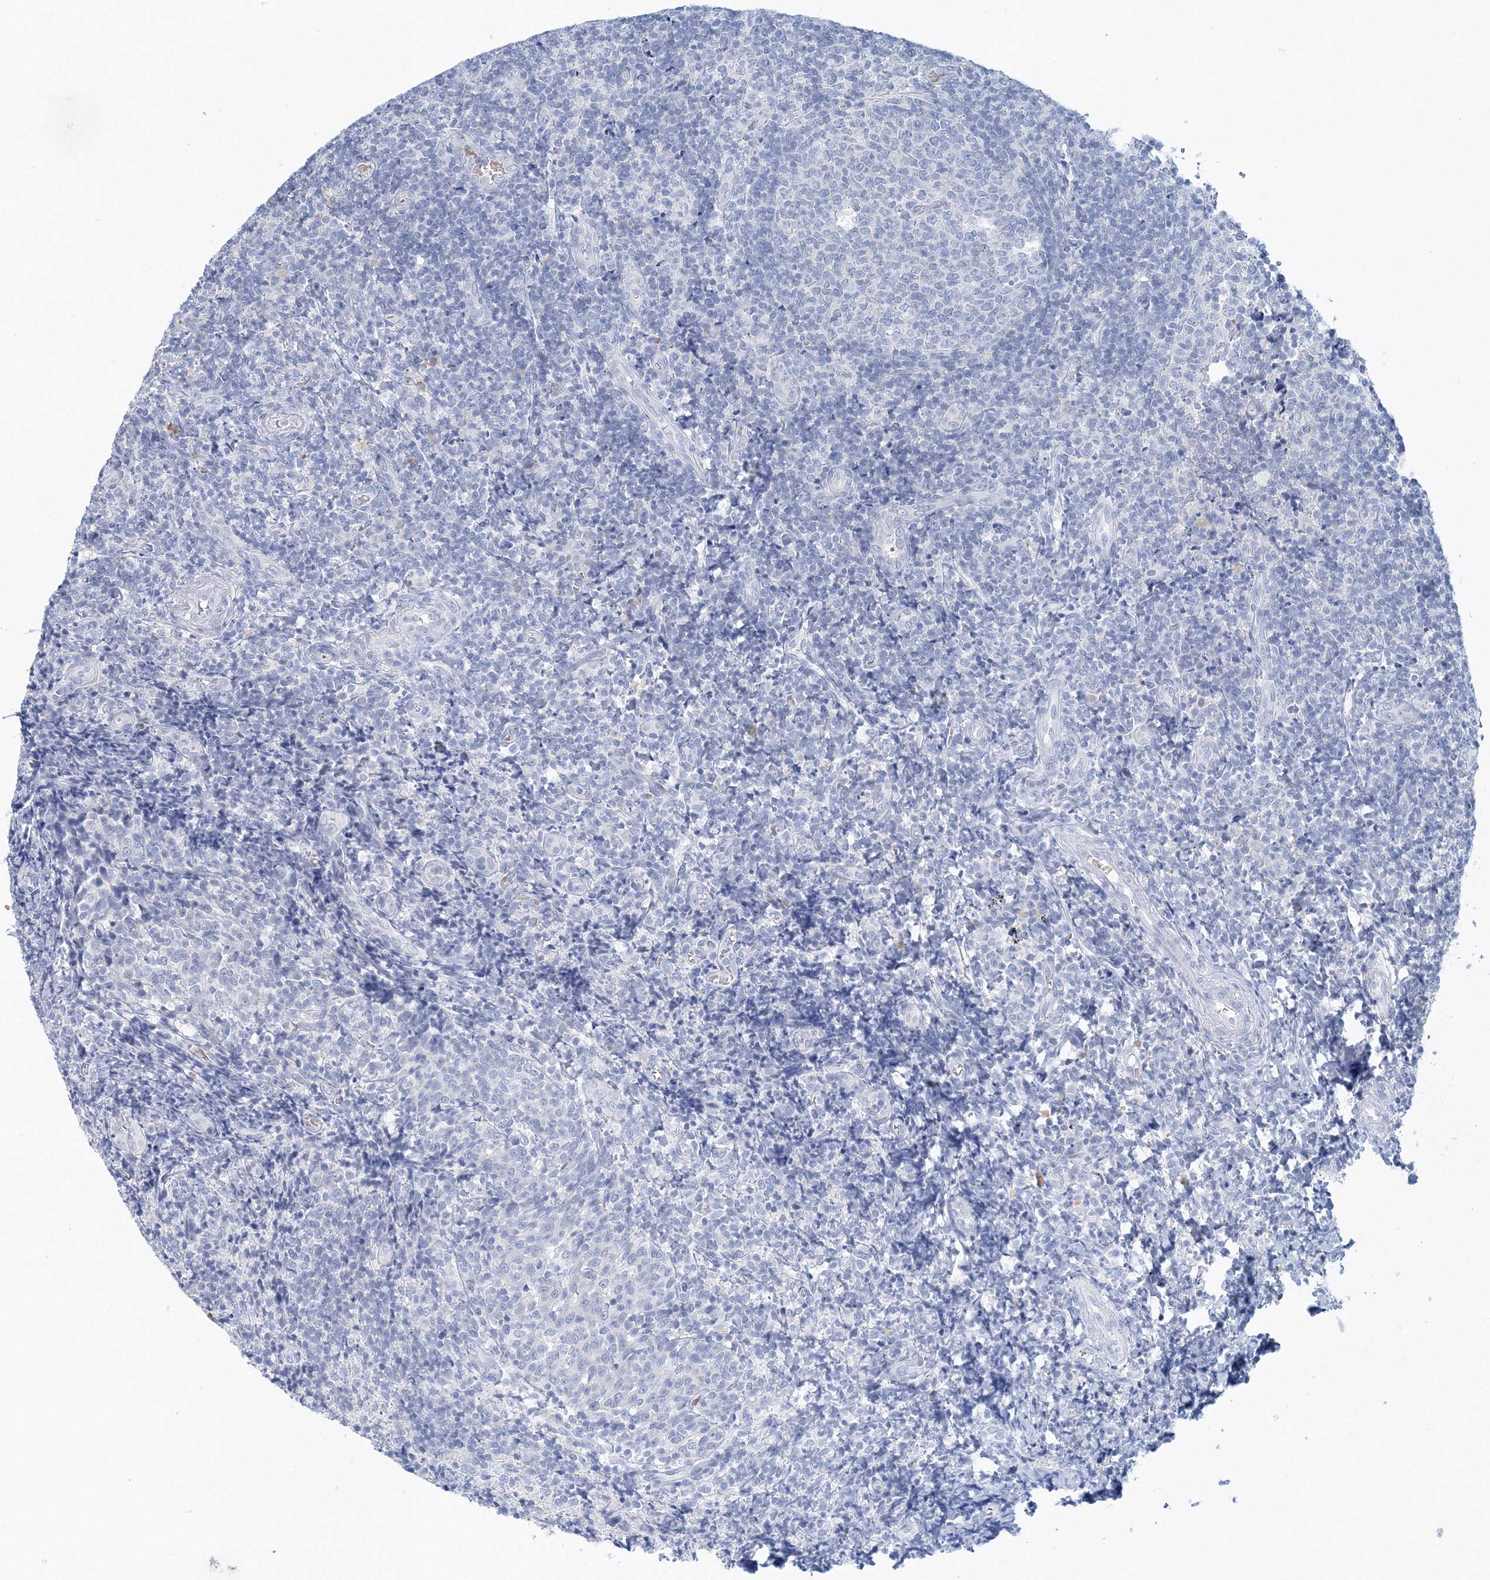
{"staining": {"intensity": "negative", "quantity": "none", "location": "none"}, "tissue": "tonsil", "cell_type": "Germinal center cells", "image_type": "normal", "snomed": [{"axis": "morphology", "description": "Normal tissue, NOS"}, {"axis": "topography", "description": "Tonsil"}], "caption": "Immunohistochemistry (IHC) micrograph of unremarkable tonsil: human tonsil stained with DAB (3,3'-diaminobenzidine) reveals no significant protein staining in germinal center cells.", "gene": "VILL", "patient": {"sex": "female", "age": 19}}